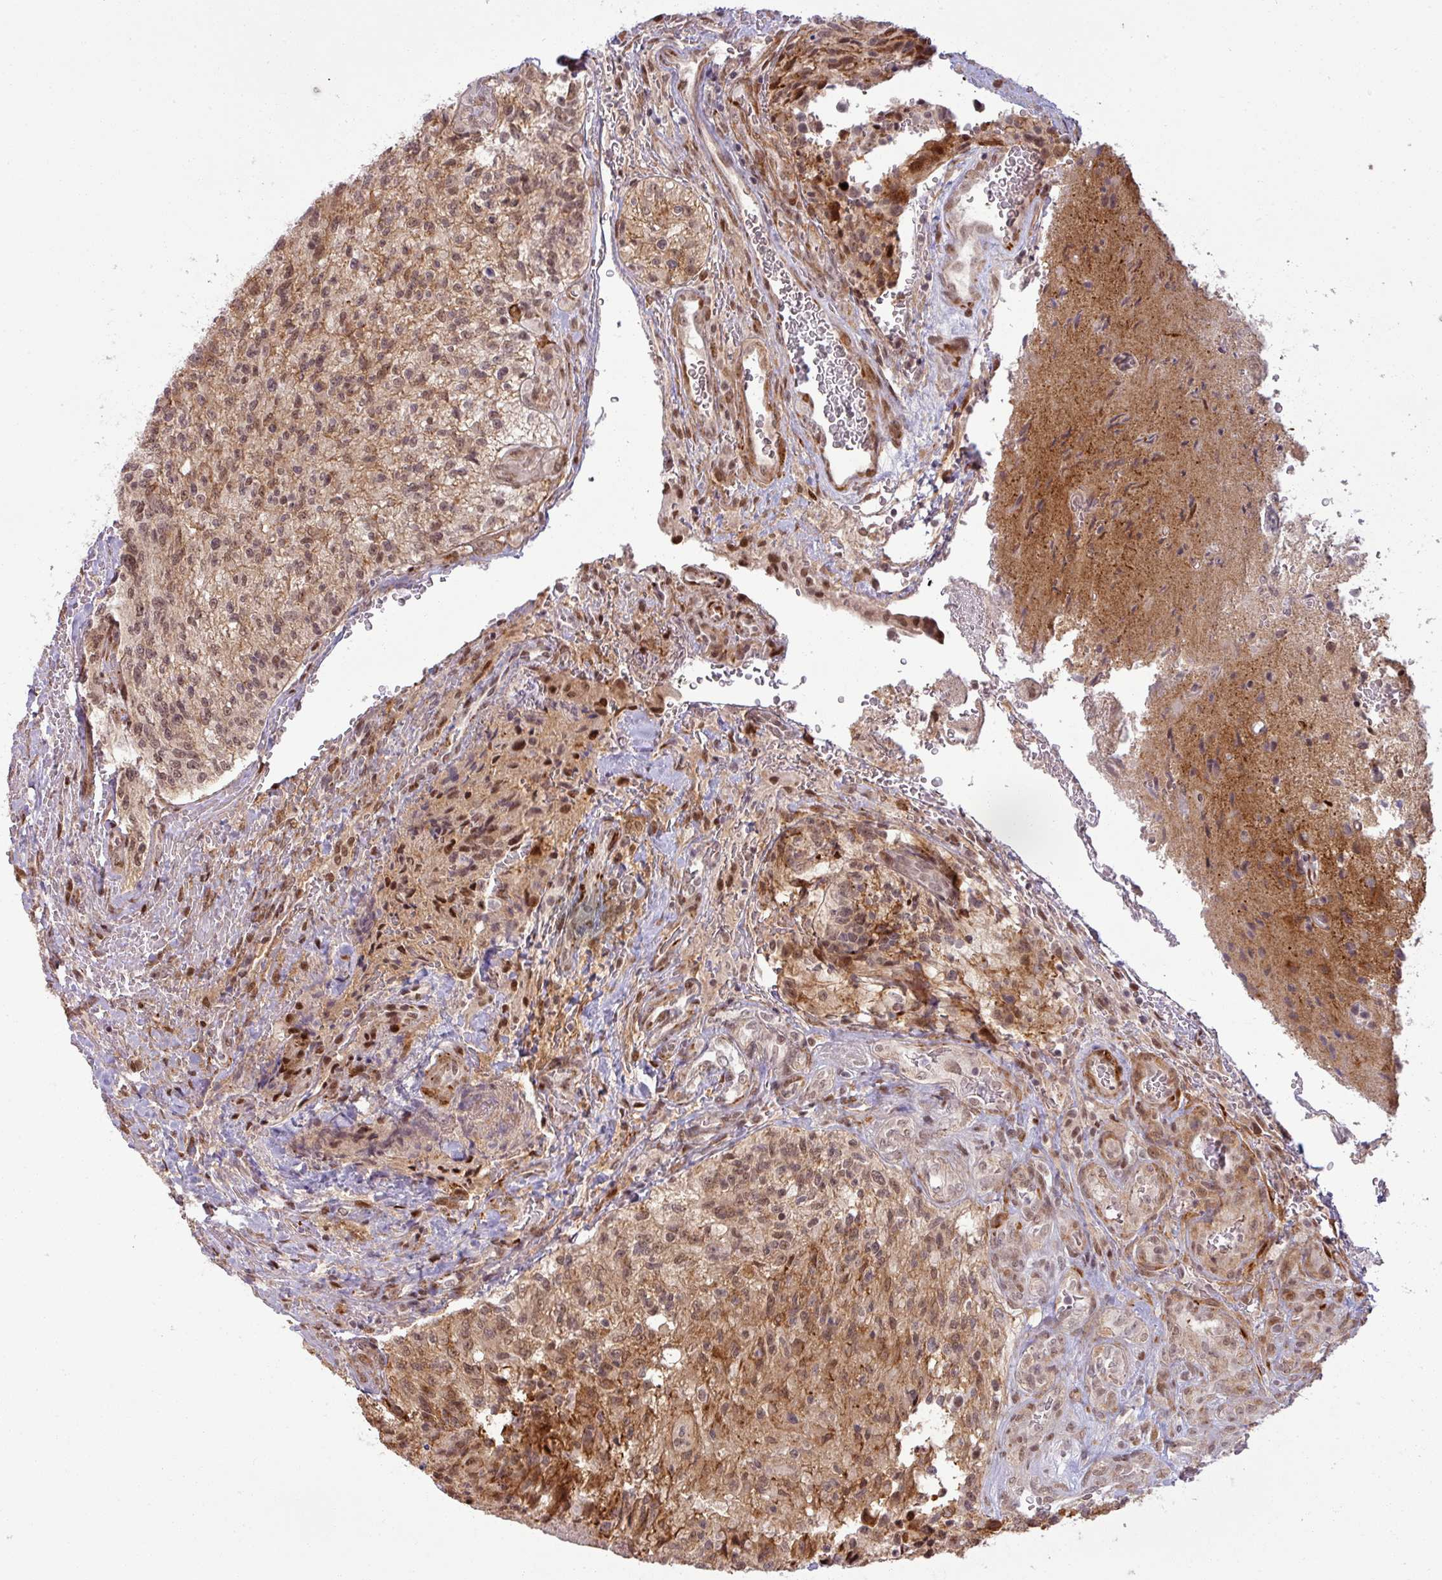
{"staining": {"intensity": "moderate", "quantity": "25%-75%", "location": "cytoplasmic/membranous,nuclear"}, "tissue": "glioma", "cell_type": "Tumor cells", "image_type": "cancer", "snomed": [{"axis": "morphology", "description": "Normal tissue, NOS"}, {"axis": "morphology", "description": "Glioma, malignant, High grade"}, {"axis": "topography", "description": "Cerebral cortex"}], "caption": "This photomicrograph exhibits IHC staining of human high-grade glioma (malignant), with medium moderate cytoplasmic/membranous and nuclear staining in about 25%-75% of tumor cells.", "gene": "PTPN20", "patient": {"sex": "male", "age": 56}}